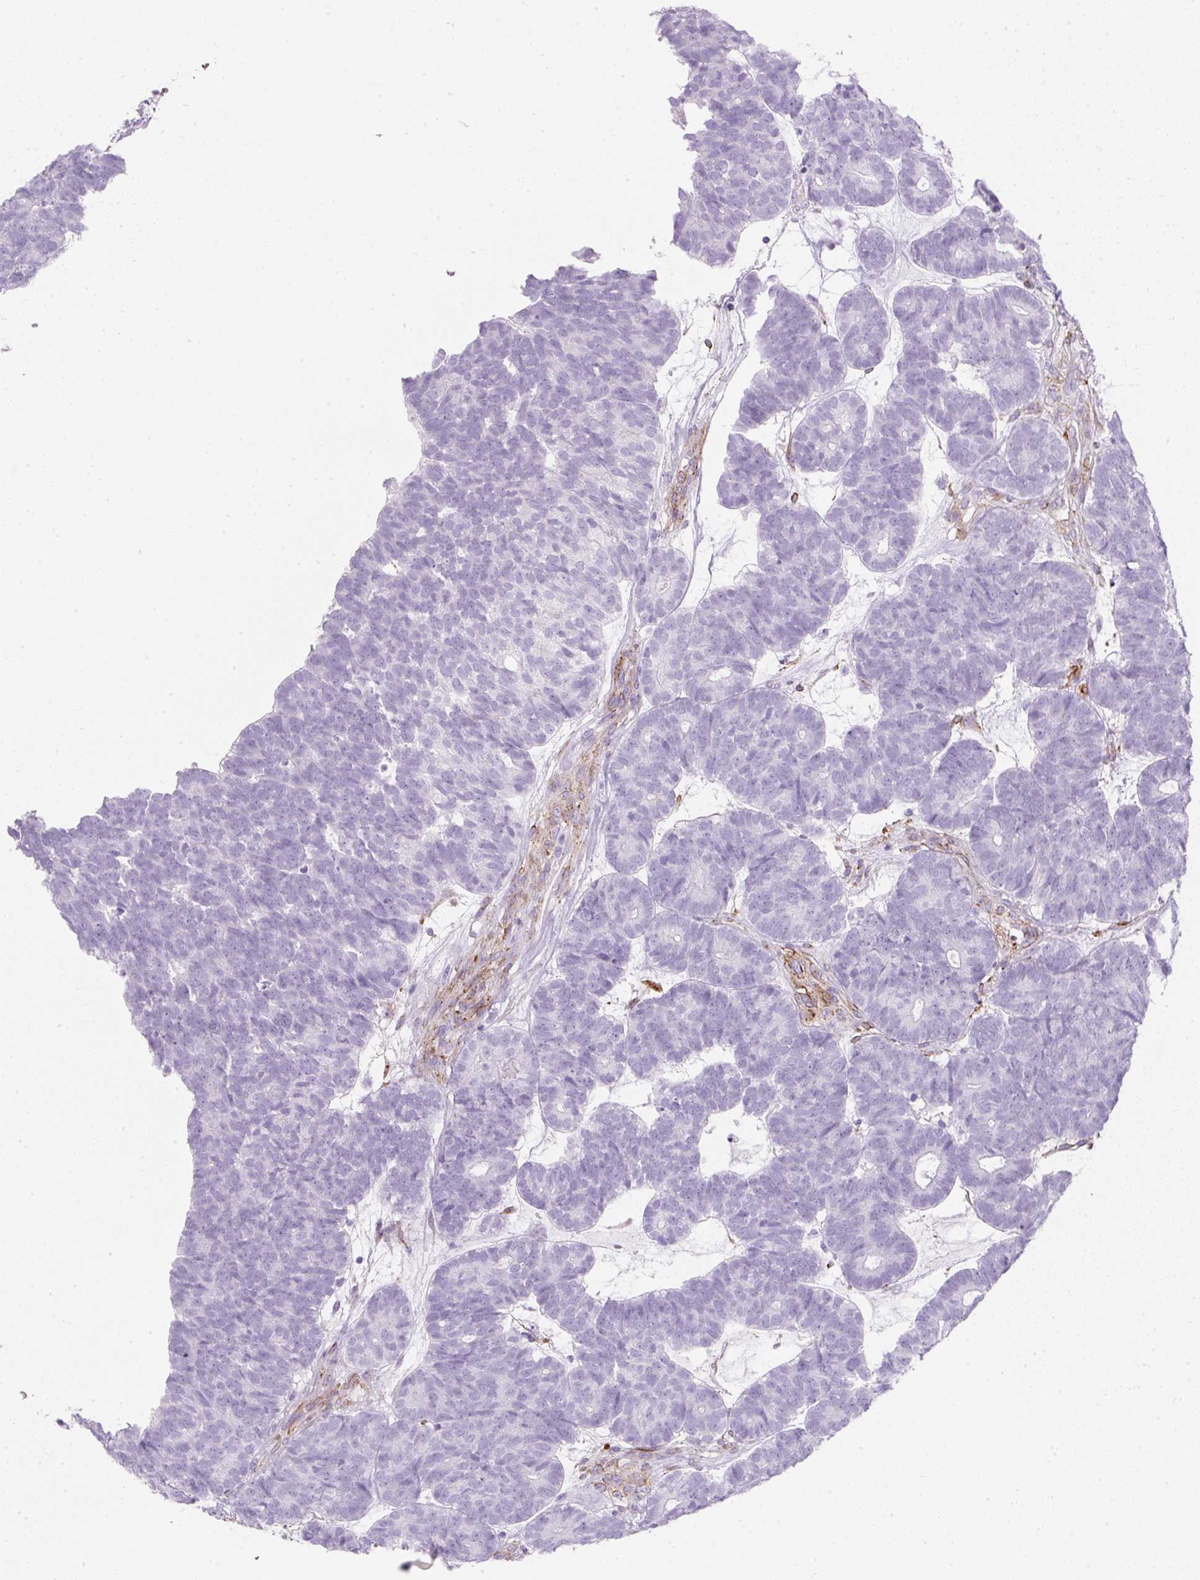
{"staining": {"intensity": "negative", "quantity": "none", "location": "none"}, "tissue": "head and neck cancer", "cell_type": "Tumor cells", "image_type": "cancer", "snomed": [{"axis": "morphology", "description": "Adenocarcinoma, NOS"}, {"axis": "topography", "description": "Head-Neck"}], "caption": "This image is of head and neck cancer (adenocarcinoma) stained with IHC to label a protein in brown with the nuclei are counter-stained blue. There is no expression in tumor cells.", "gene": "CAVIN3", "patient": {"sex": "female", "age": 81}}